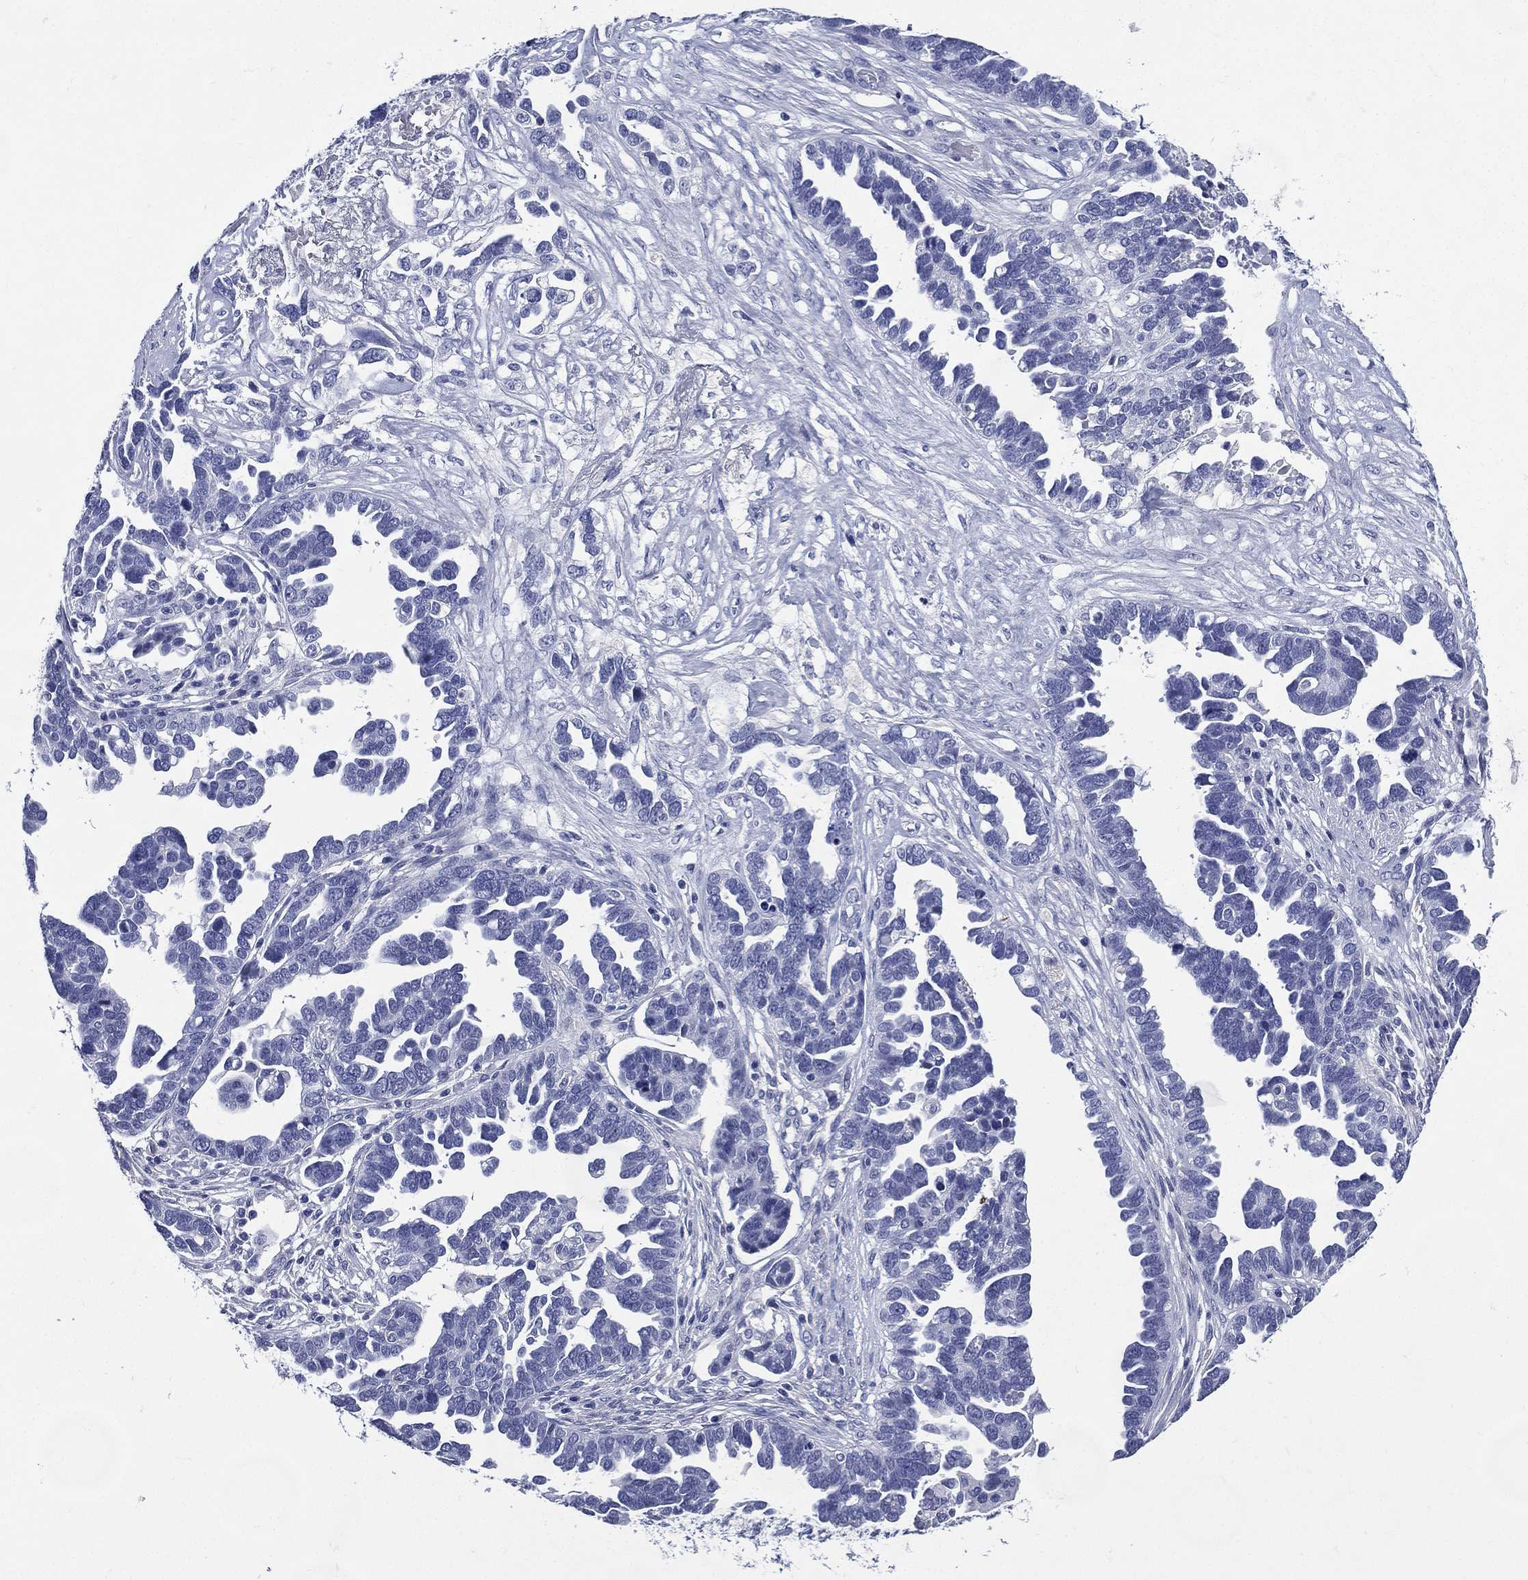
{"staining": {"intensity": "negative", "quantity": "none", "location": "none"}, "tissue": "ovarian cancer", "cell_type": "Tumor cells", "image_type": "cancer", "snomed": [{"axis": "morphology", "description": "Cystadenocarcinoma, serous, NOS"}, {"axis": "topography", "description": "Ovary"}], "caption": "Immunohistochemical staining of human ovarian cancer (serous cystadenocarcinoma) shows no significant staining in tumor cells.", "gene": "DPYS", "patient": {"sex": "female", "age": 54}}